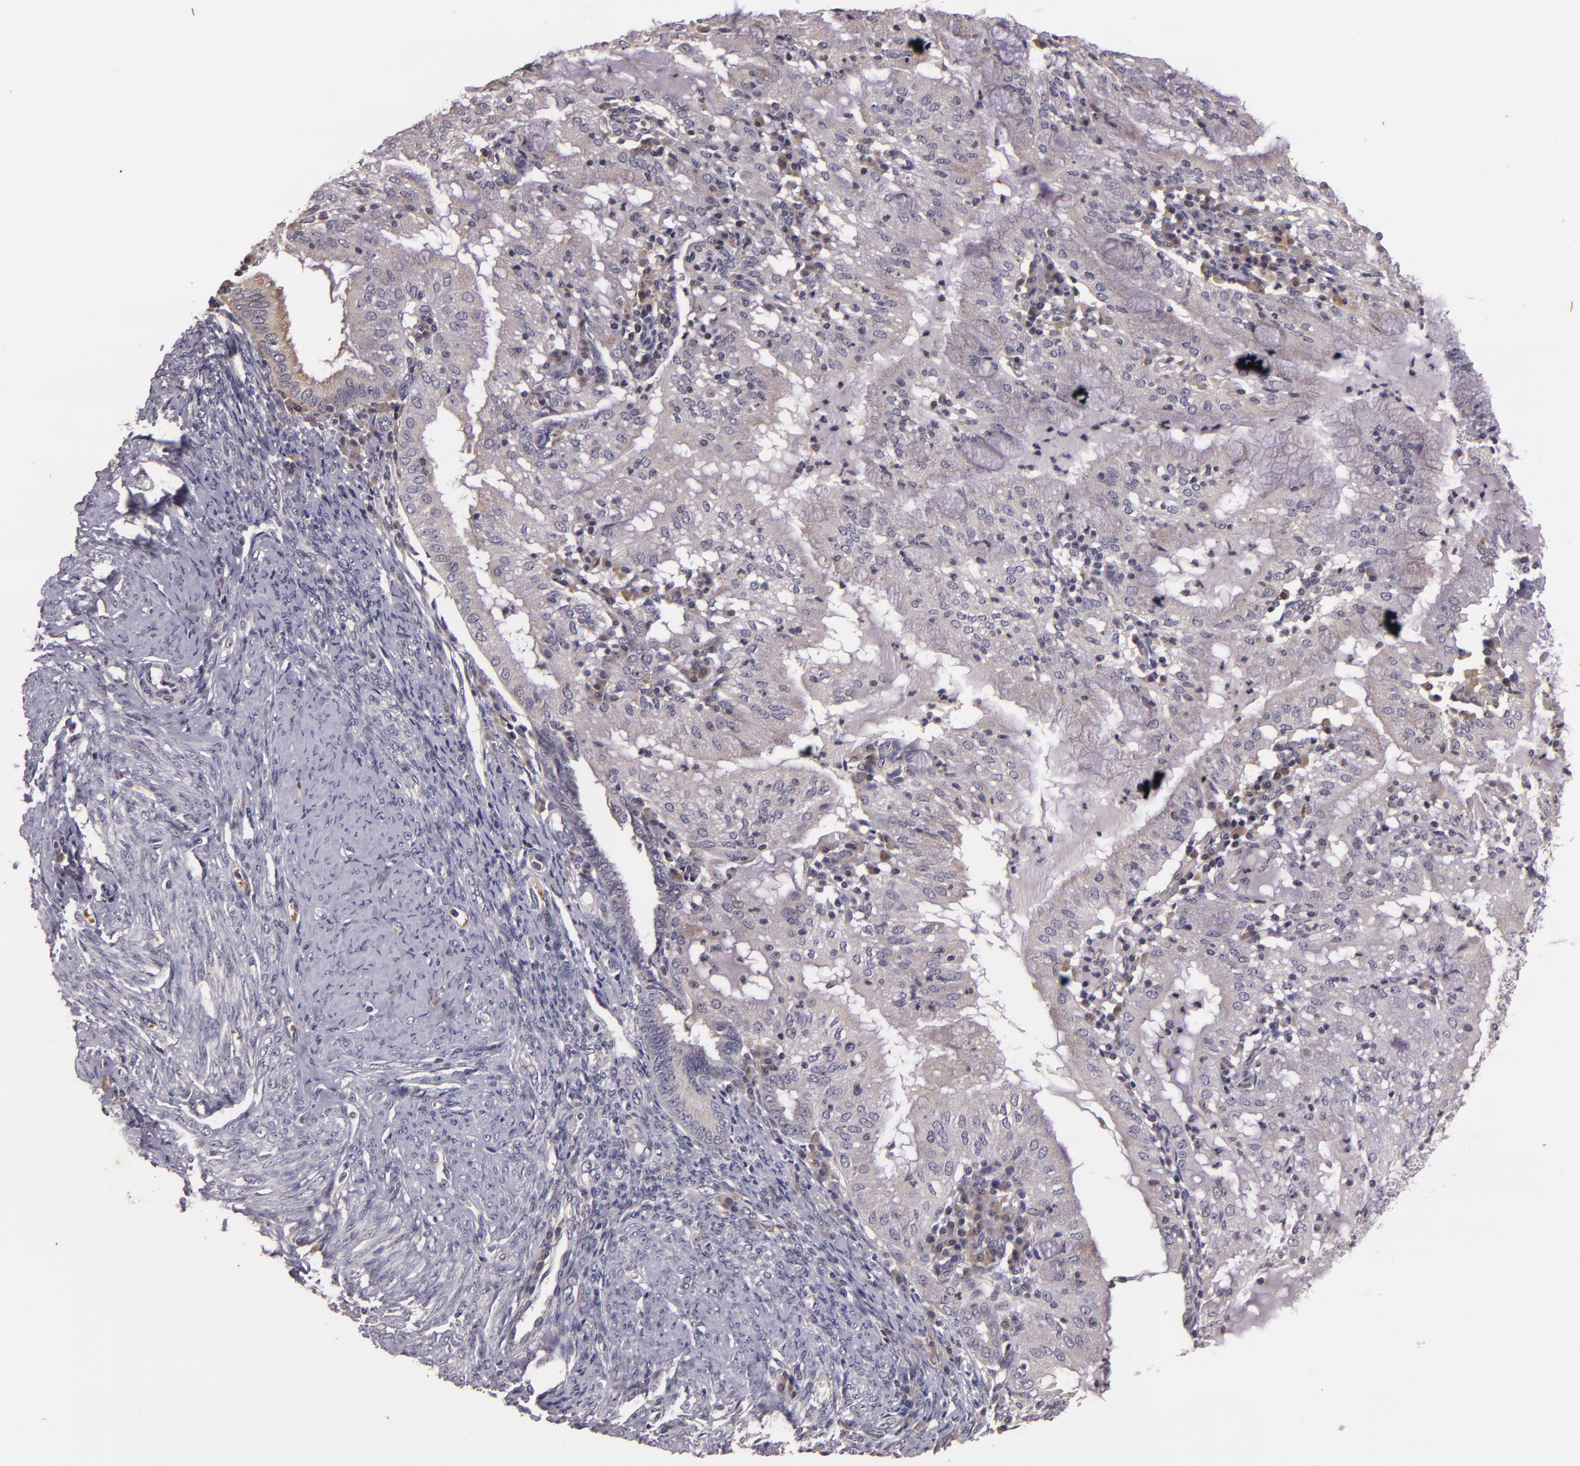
{"staining": {"intensity": "negative", "quantity": "none", "location": "none"}, "tissue": "endometrial cancer", "cell_type": "Tumor cells", "image_type": "cancer", "snomed": [{"axis": "morphology", "description": "Adenocarcinoma, NOS"}, {"axis": "topography", "description": "Endometrium"}], "caption": "Immunohistochemistry image of neoplastic tissue: human adenocarcinoma (endometrial) stained with DAB (3,3'-diaminobenzidine) displays no significant protein expression in tumor cells. (Immunohistochemistry, brightfield microscopy, high magnification).", "gene": "TFF1", "patient": {"sex": "female", "age": 63}}